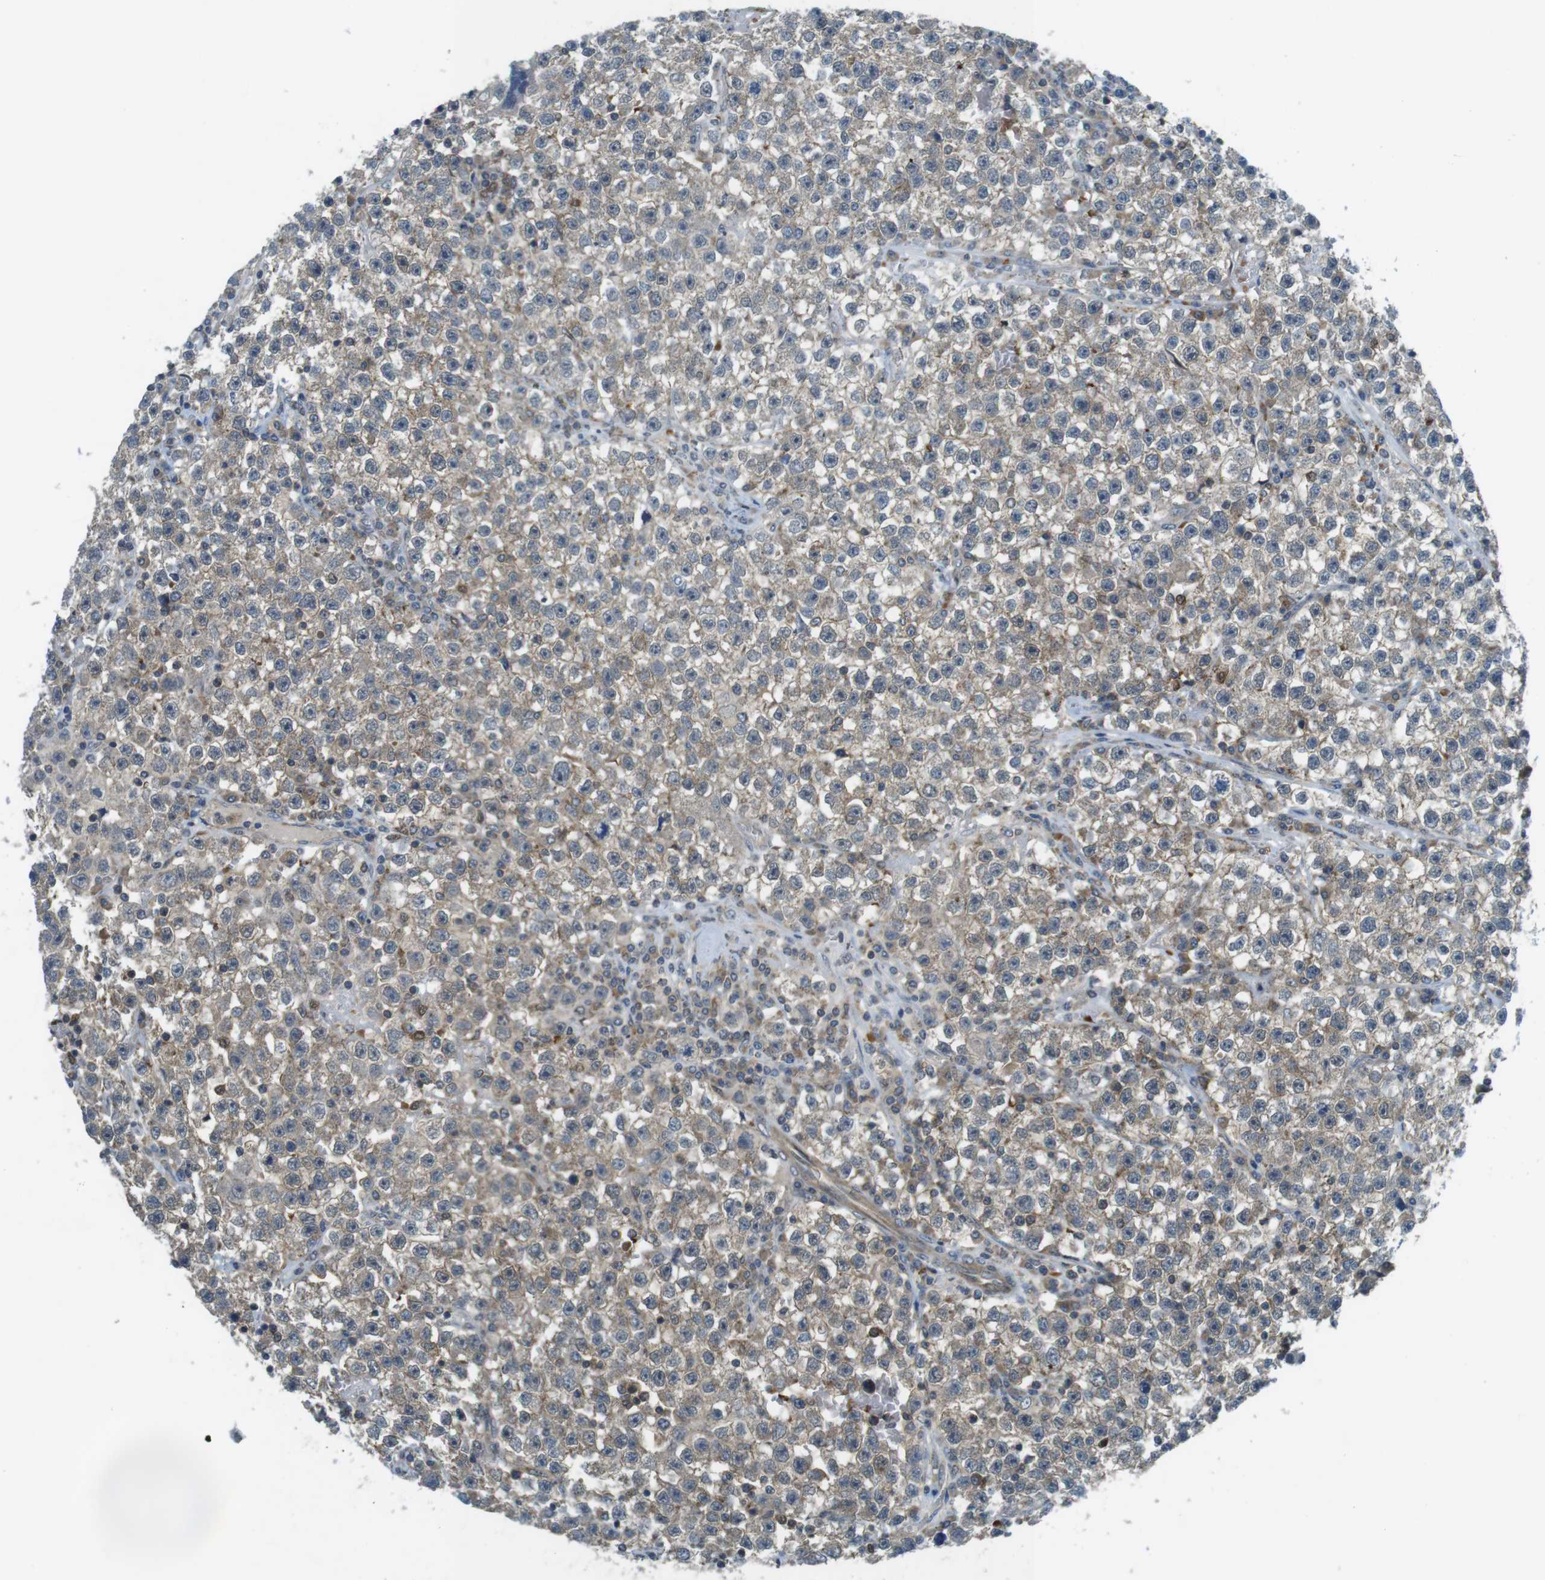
{"staining": {"intensity": "weak", "quantity": ">75%", "location": "cytoplasmic/membranous"}, "tissue": "testis cancer", "cell_type": "Tumor cells", "image_type": "cancer", "snomed": [{"axis": "morphology", "description": "Seminoma, NOS"}, {"axis": "topography", "description": "Testis"}], "caption": "Testis seminoma stained with immunohistochemistry exhibits weak cytoplasmic/membranous staining in approximately >75% of tumor cells. The protein of interest is shown in brown color, while the nuclei are stained blue.", "gene": "LRRC3B", "patient": {"sex": "male", "age": 22}}